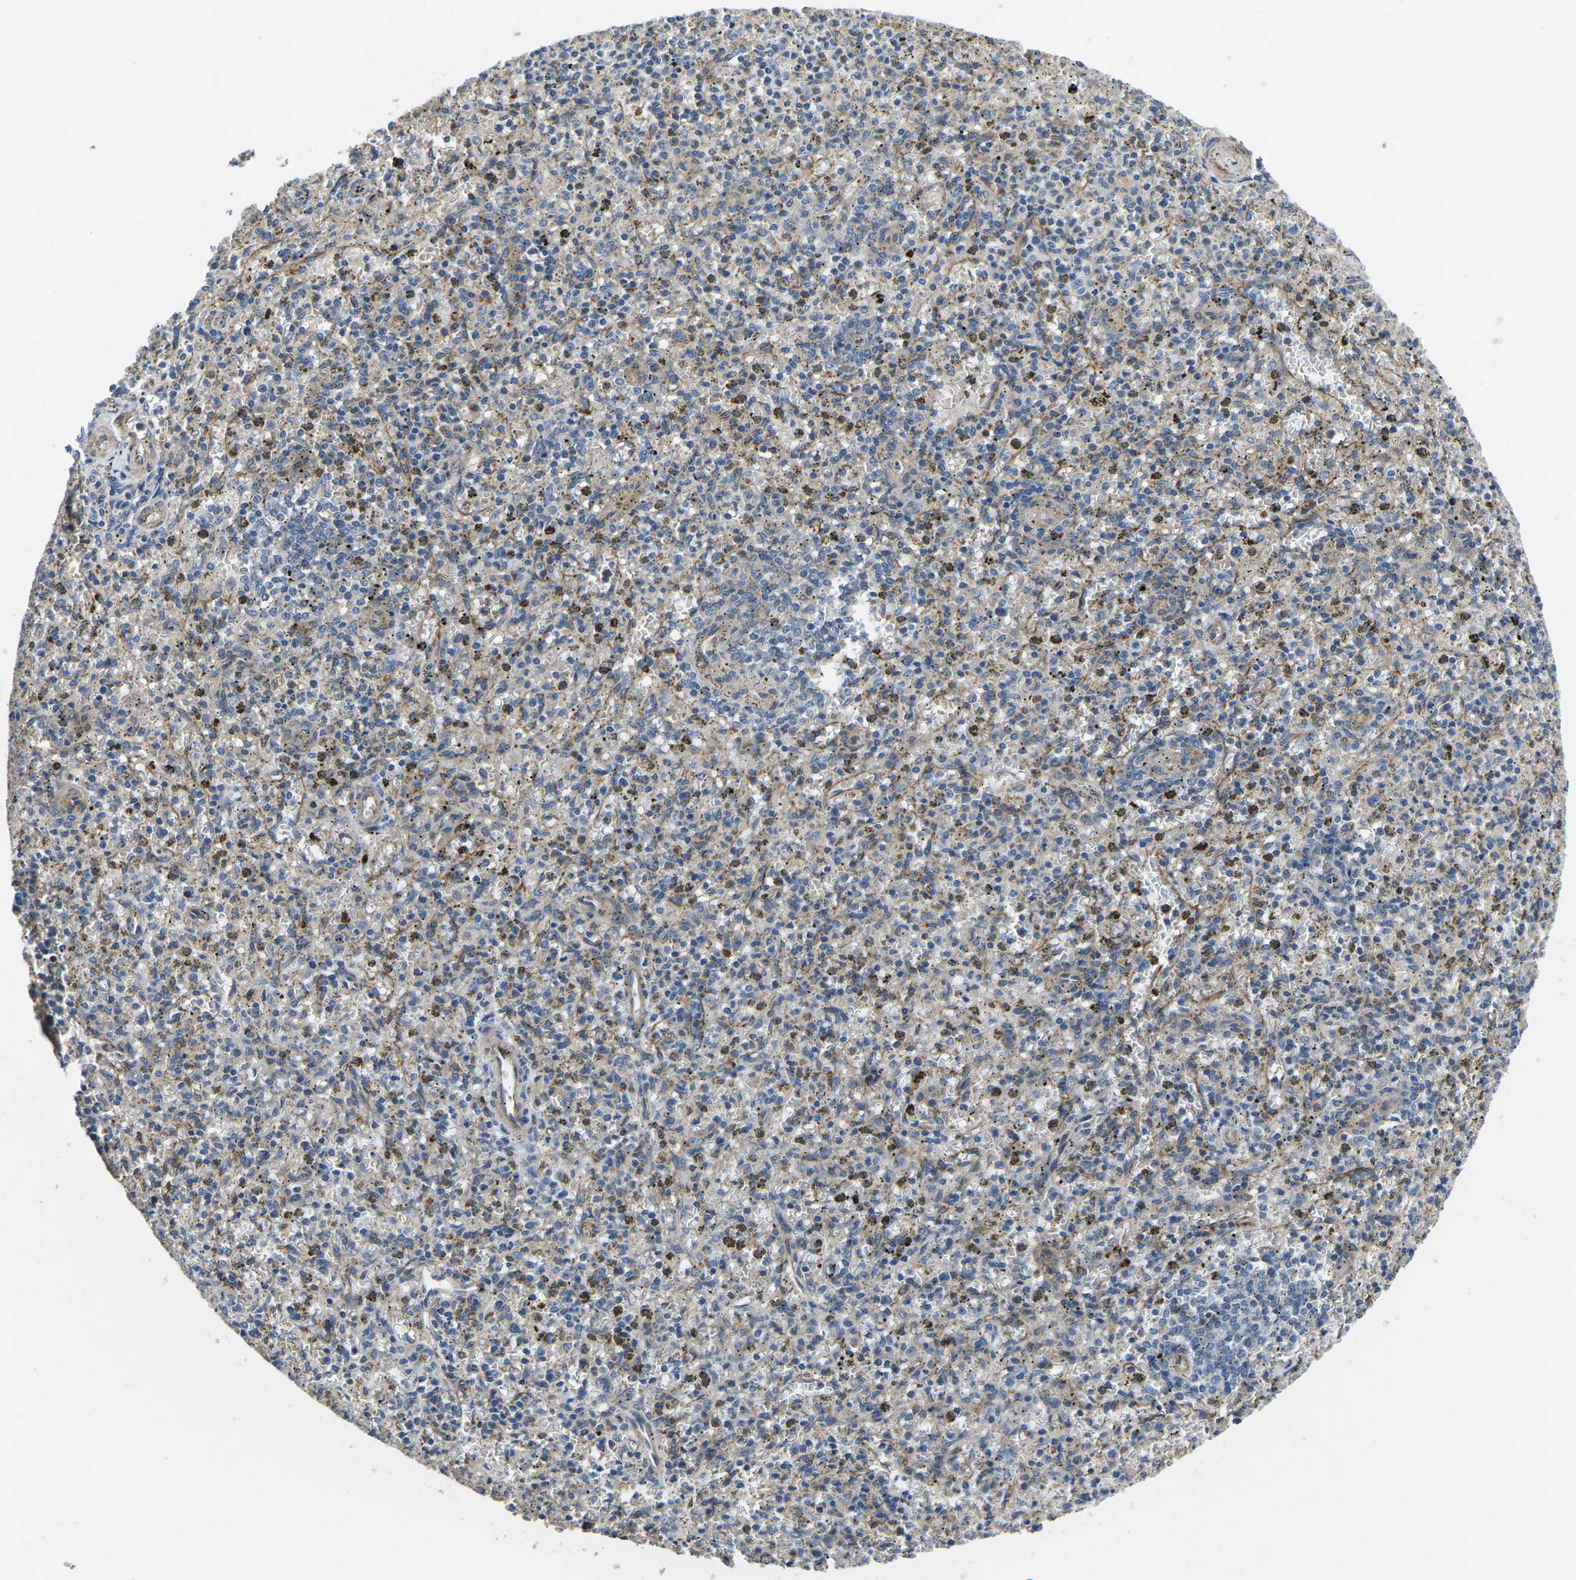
{"staining": {"intensity": "negative", "quantity": "none", "location": "none"}, "tissue": "spleen", "cell_type": "Cells in red pulp", "image_type": "normal", "snomed": [{"axis": "morphology", "description": "Normal tissue, NOS"}, {"axis": "topography", "description": "Spleen"}], "caption": "DAB (3,3'-diaminobenzidine) immunohistochemical staining of benign human spleen shows no significant staining in cells in red pulp.", "gene": "CTNND1", "patient": {"sex": "male", "age": 72}}